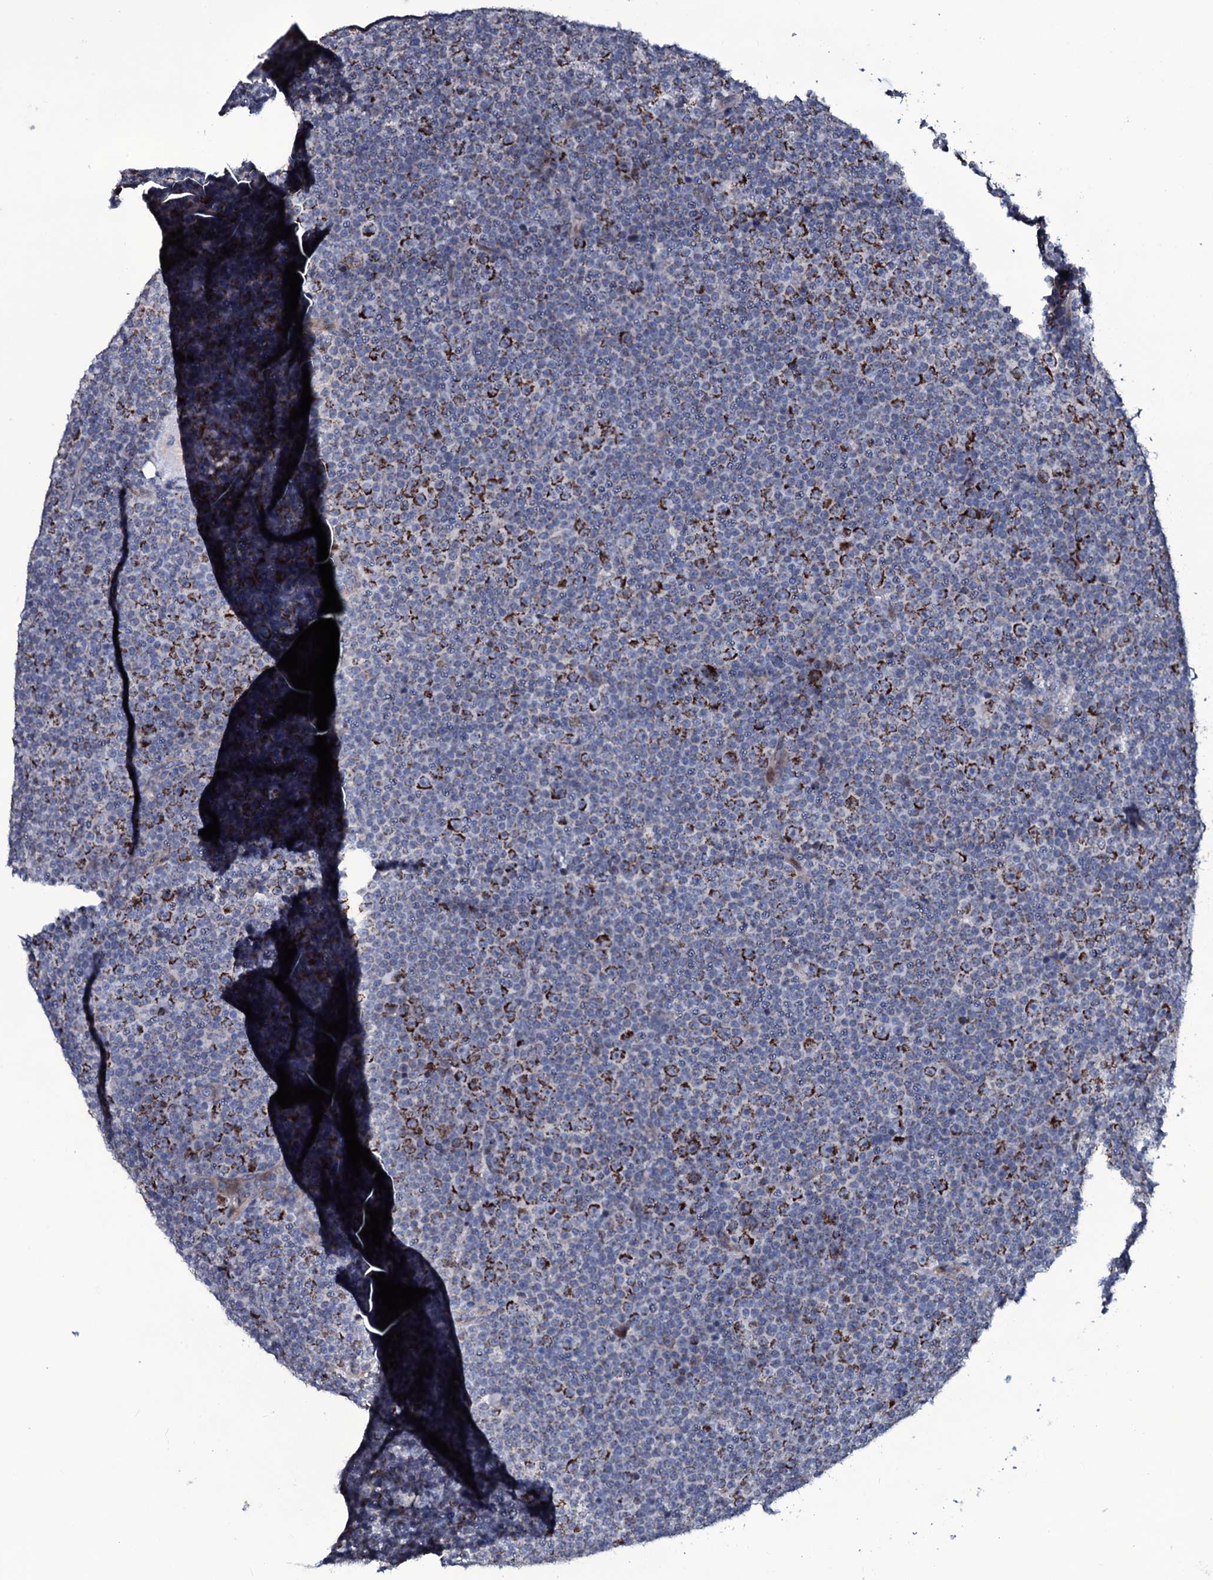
{"staining": {"intensity": "strong", "quantity": "<25%", "location": "cytoplasmic/membranous"}, "tissue": "lymphoma", "cell_type": "Tumor cells", "image_type": "cancer", "snomed": [{"axis": "morphology", "description": "Malignant lymphoma, non-Hodgkin's type, Low grade"}, {"axis": "topography", "description": "Lymph node"}], "caption": "This micrograph reveals IHC staining of lymphoma, with medium strong cytoplasmic/membranous expression in about <25% of tumor cells.", "gene": "WIPF3", "patient": {"sex": "female", "age": 67}}